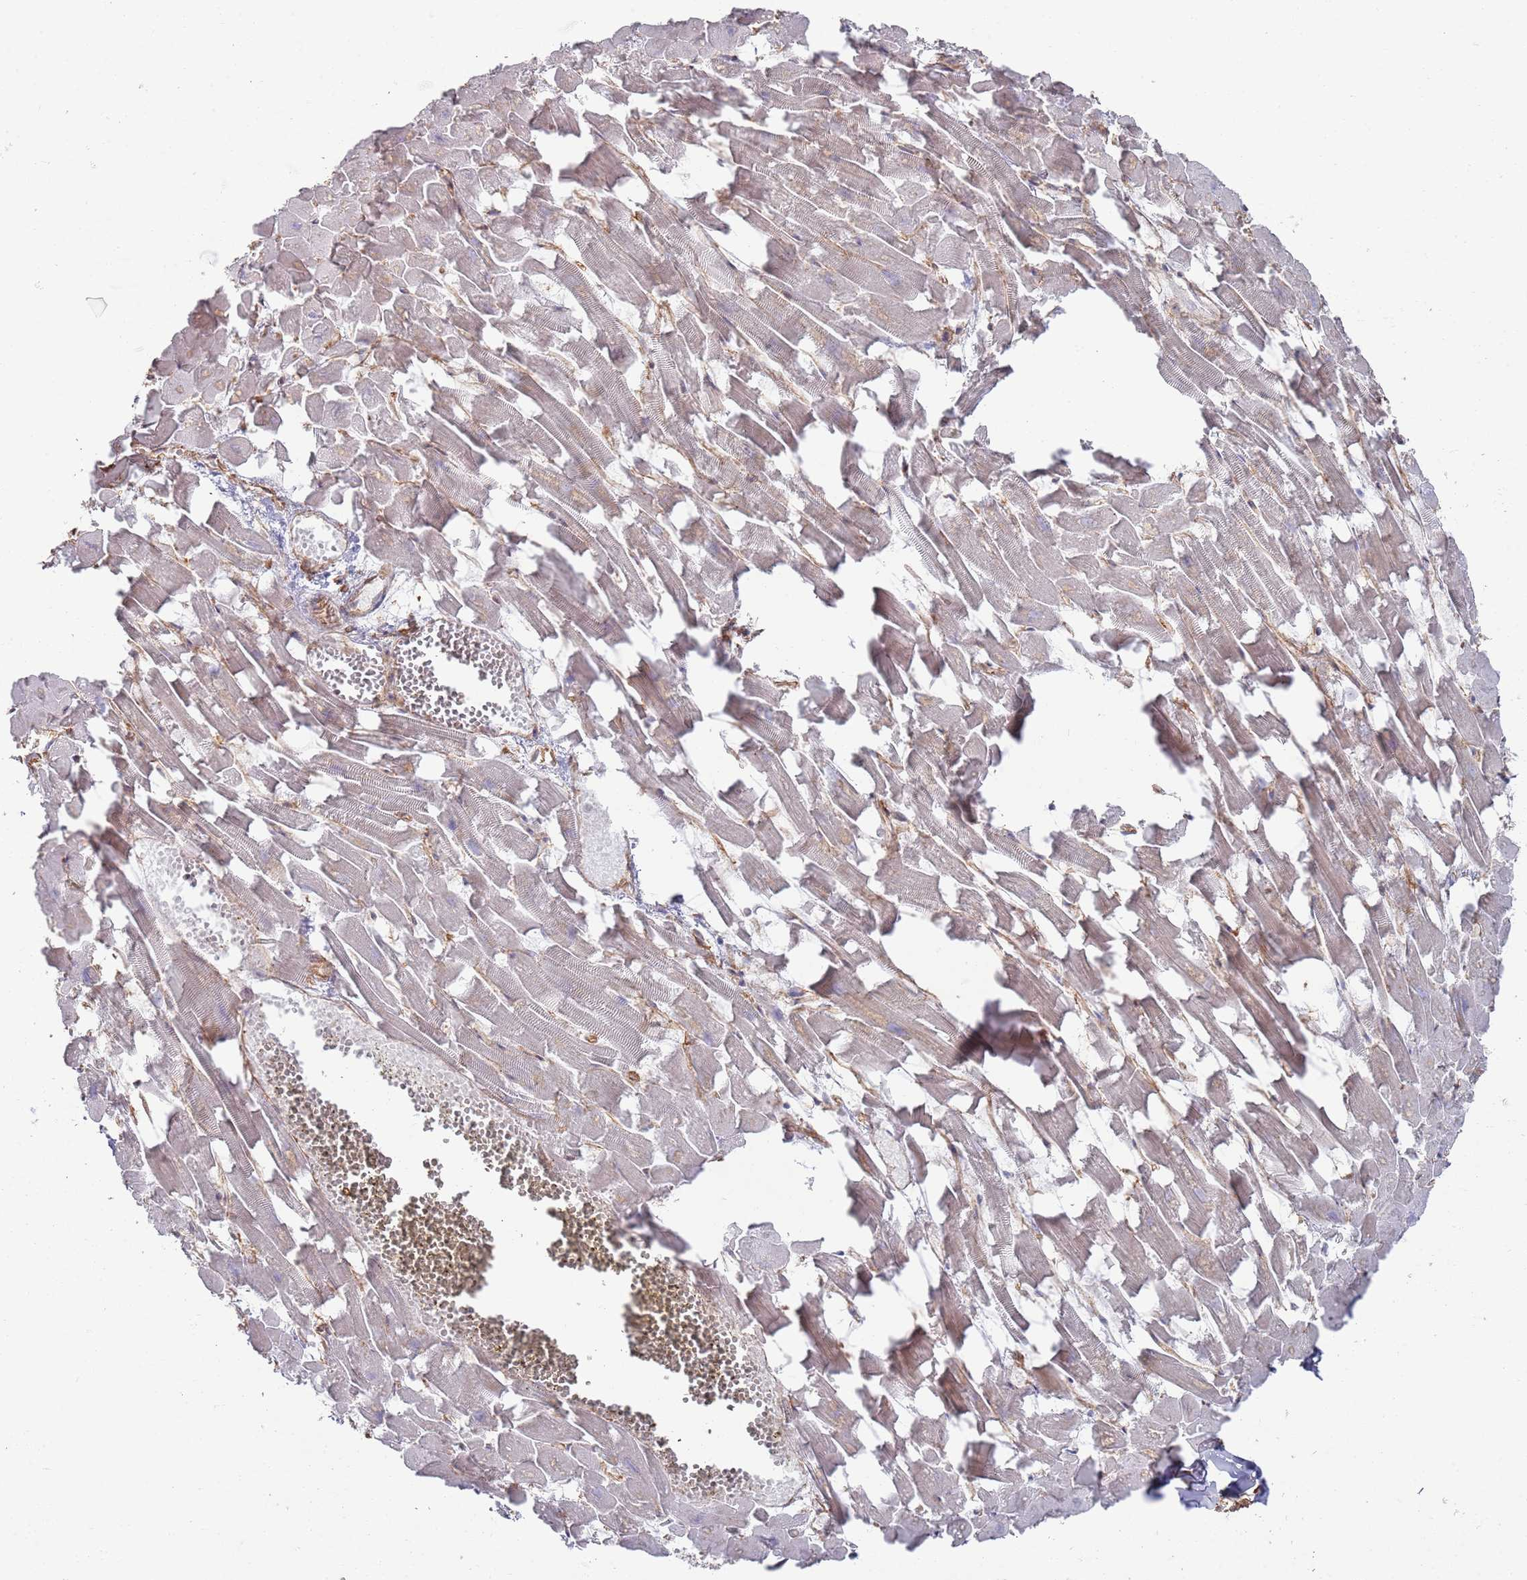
{"staining": {"intensity": "weak", "quantity": "25%-75%", "location": "cytoplasmic/membranous"}, "tissue": "heart muscle", "cell_type": "Cardiomyocytes", "image_type": "normal", "snomed": [{"axis": "morphology", "description": "Normal tissue, NOS"}, {"axis": "topography", "description": "Heart"}], "caption": "IHC image of unremarkable heart muscle: human heart muscle stained using IHC displays low levels of weak protein expression localized specifically in the cytoplasmic/membranous of cardiomyocytes, appearing as a cytoplasmic/membranous brown color.", "gene": "PHF21A", "patient": {"sex": "female", "age": 64}}